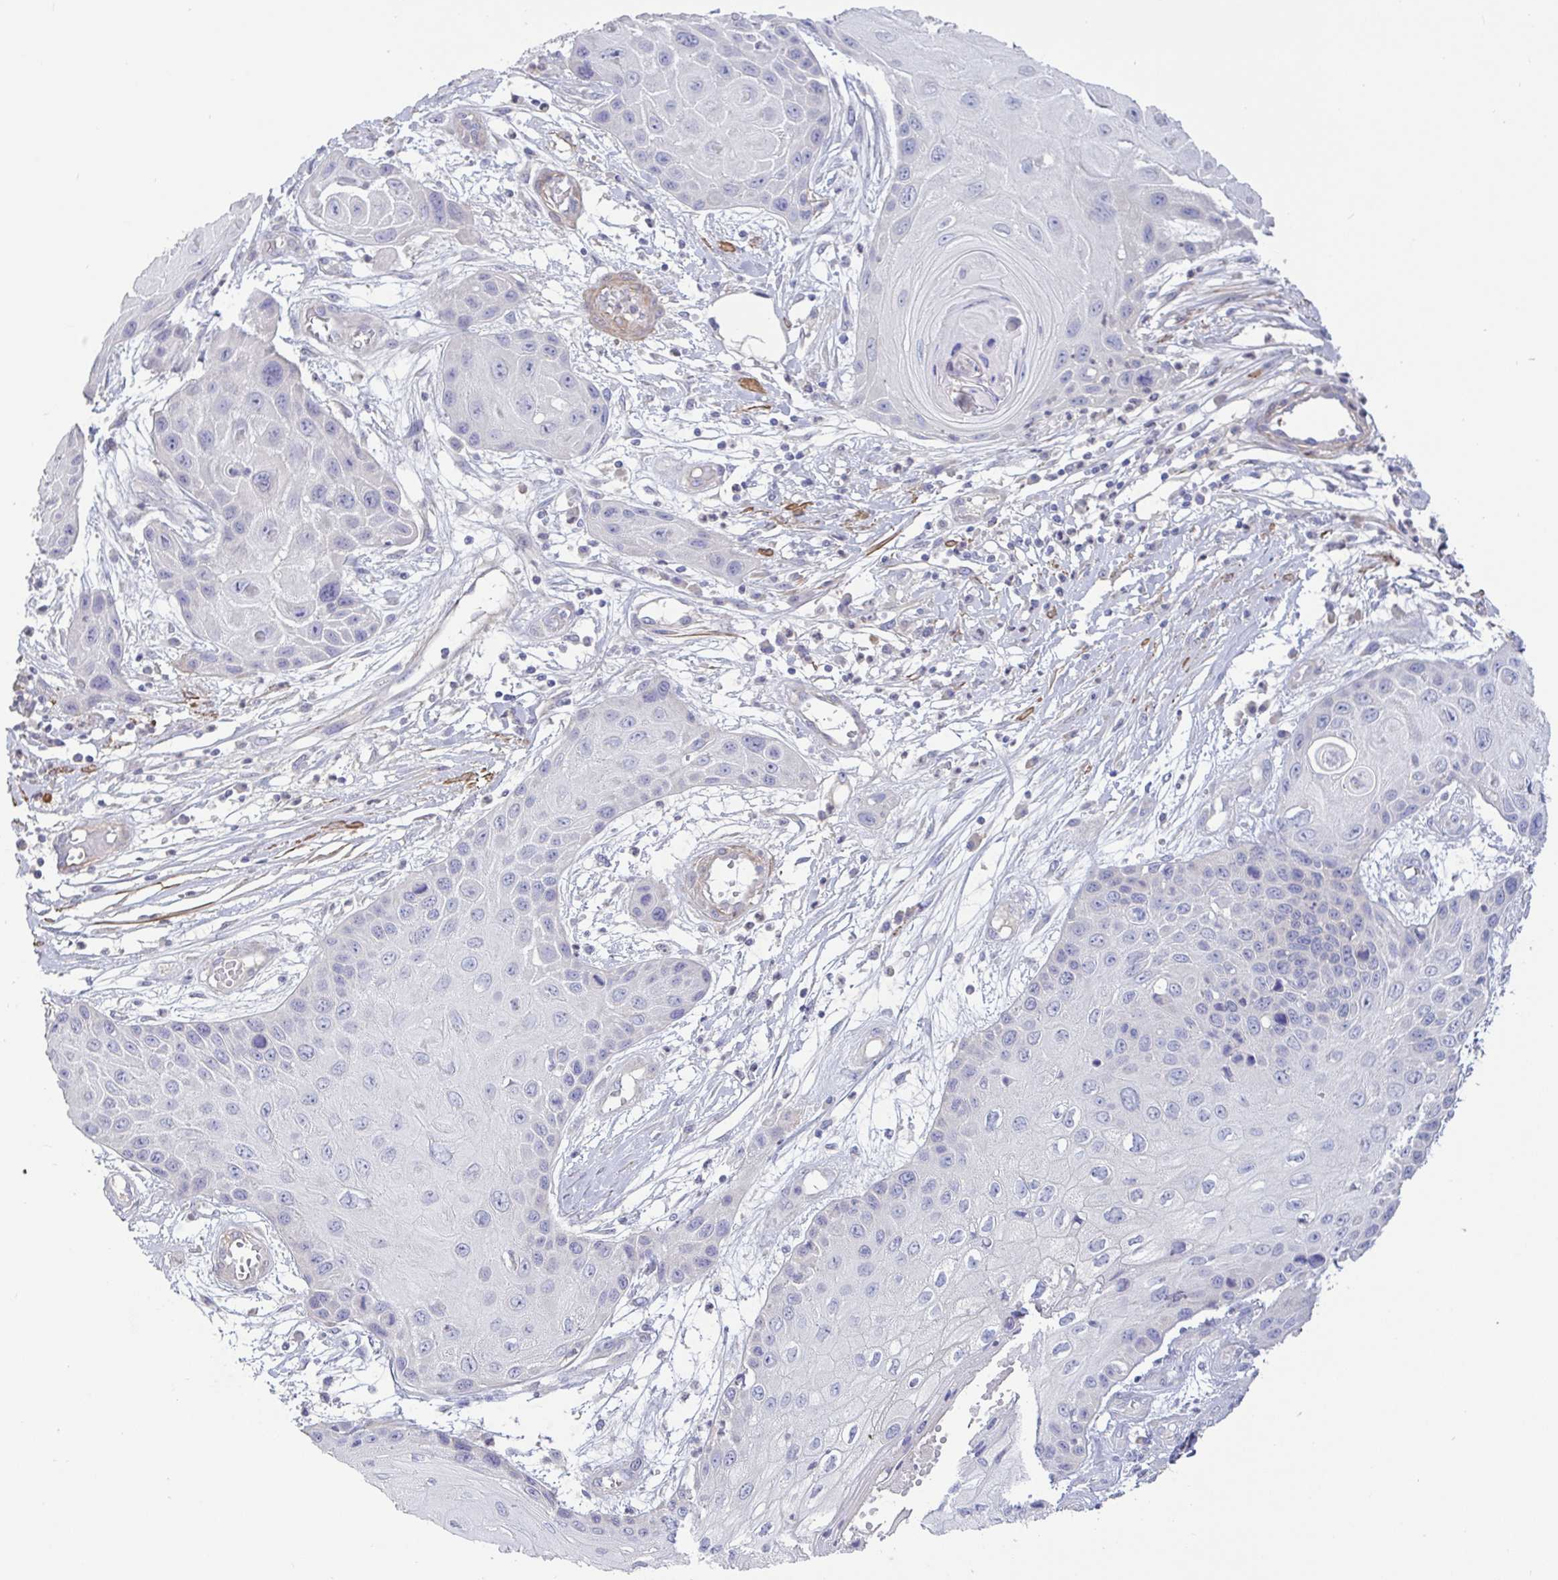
{"staining": {"intensity": "negative", "quantity": "none", "location": "none"}, "tissue": "skin cancer", "cell_type": "Tumor cells", "image_type": "cancer", "snomed": [{"axis": "morphology", "description": "Squamous cell carcinoma, NOS"}, {"axis": "topography", "description": "Skin"}, {"axis": "topography", "description": "Vulva"}], "caption": "DAB (3,3'-diaminobenzidine) immunohistochemical staining of human skin cancer (squamous cell carcinoma) shows no significant positivity in tumor cells. The staining was performed using DAB (3,3'-diaminobenzidine) to visualize the protein expression in brown, while the nuclei were stained in blue with hematoxylin (Magnification: 20x).", "gene": "PYGM", "patient": {"sex": "female", "age": 44}}